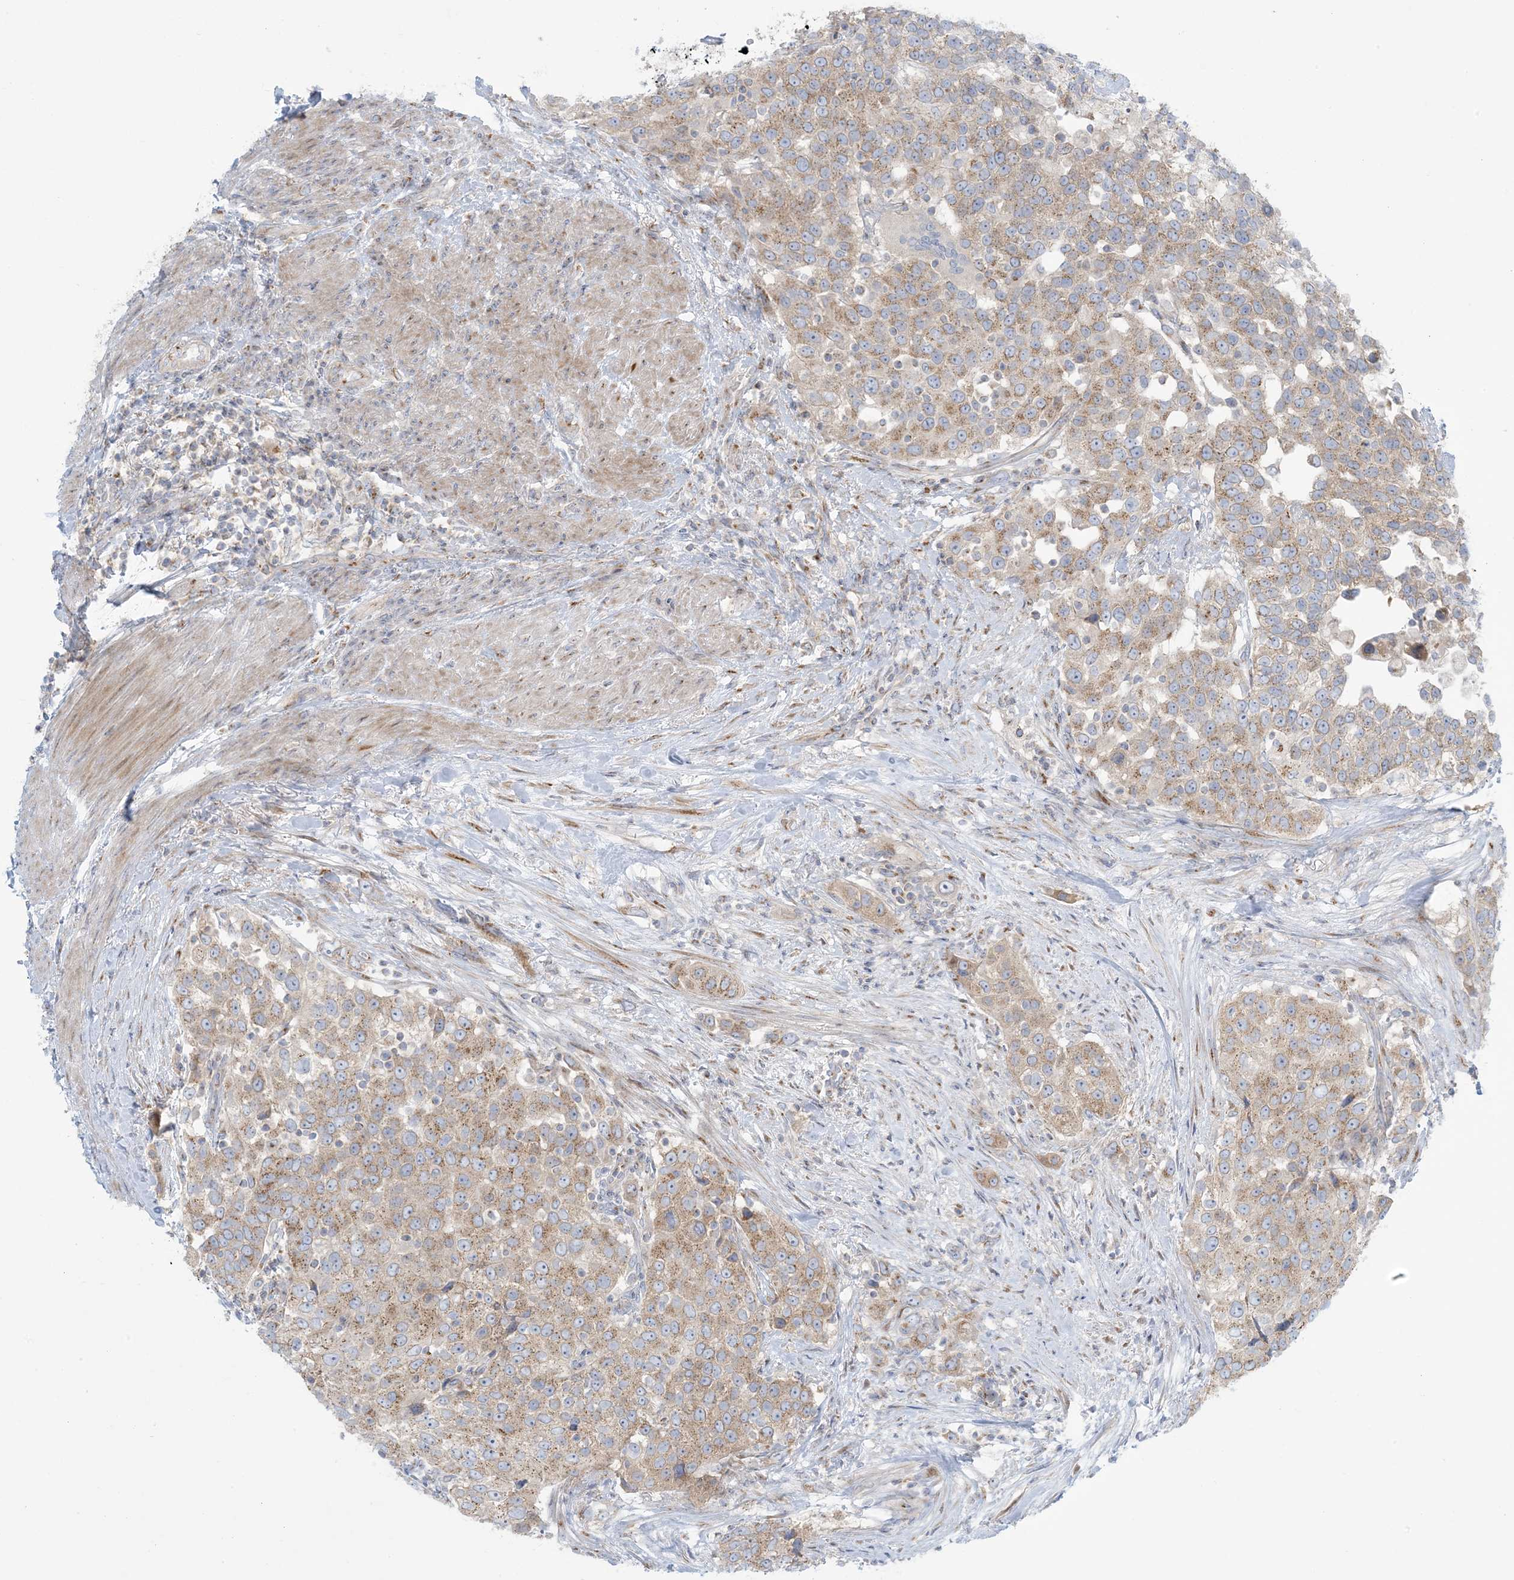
{"staining": {"intensity": "moderate", "quantity": ">75%", "location": "cytoplasmic/membranous"}, "tissue": "urothelial cancer", "cell_type": "Tumor cells", "image_type": "cancer", "snomed": [{"axis": "morphology", "description": "Urothelial carcinoma, High grade"}, {"axis": "topography", "description": "Urinary bladder"}], "caption": "Urothelial cancer stained for a protein displays moderate cytoplasmic/membranous positivity in tumor cells.", "gene": "AFTPH", "patient": {"sex": "female", "age": 80}}